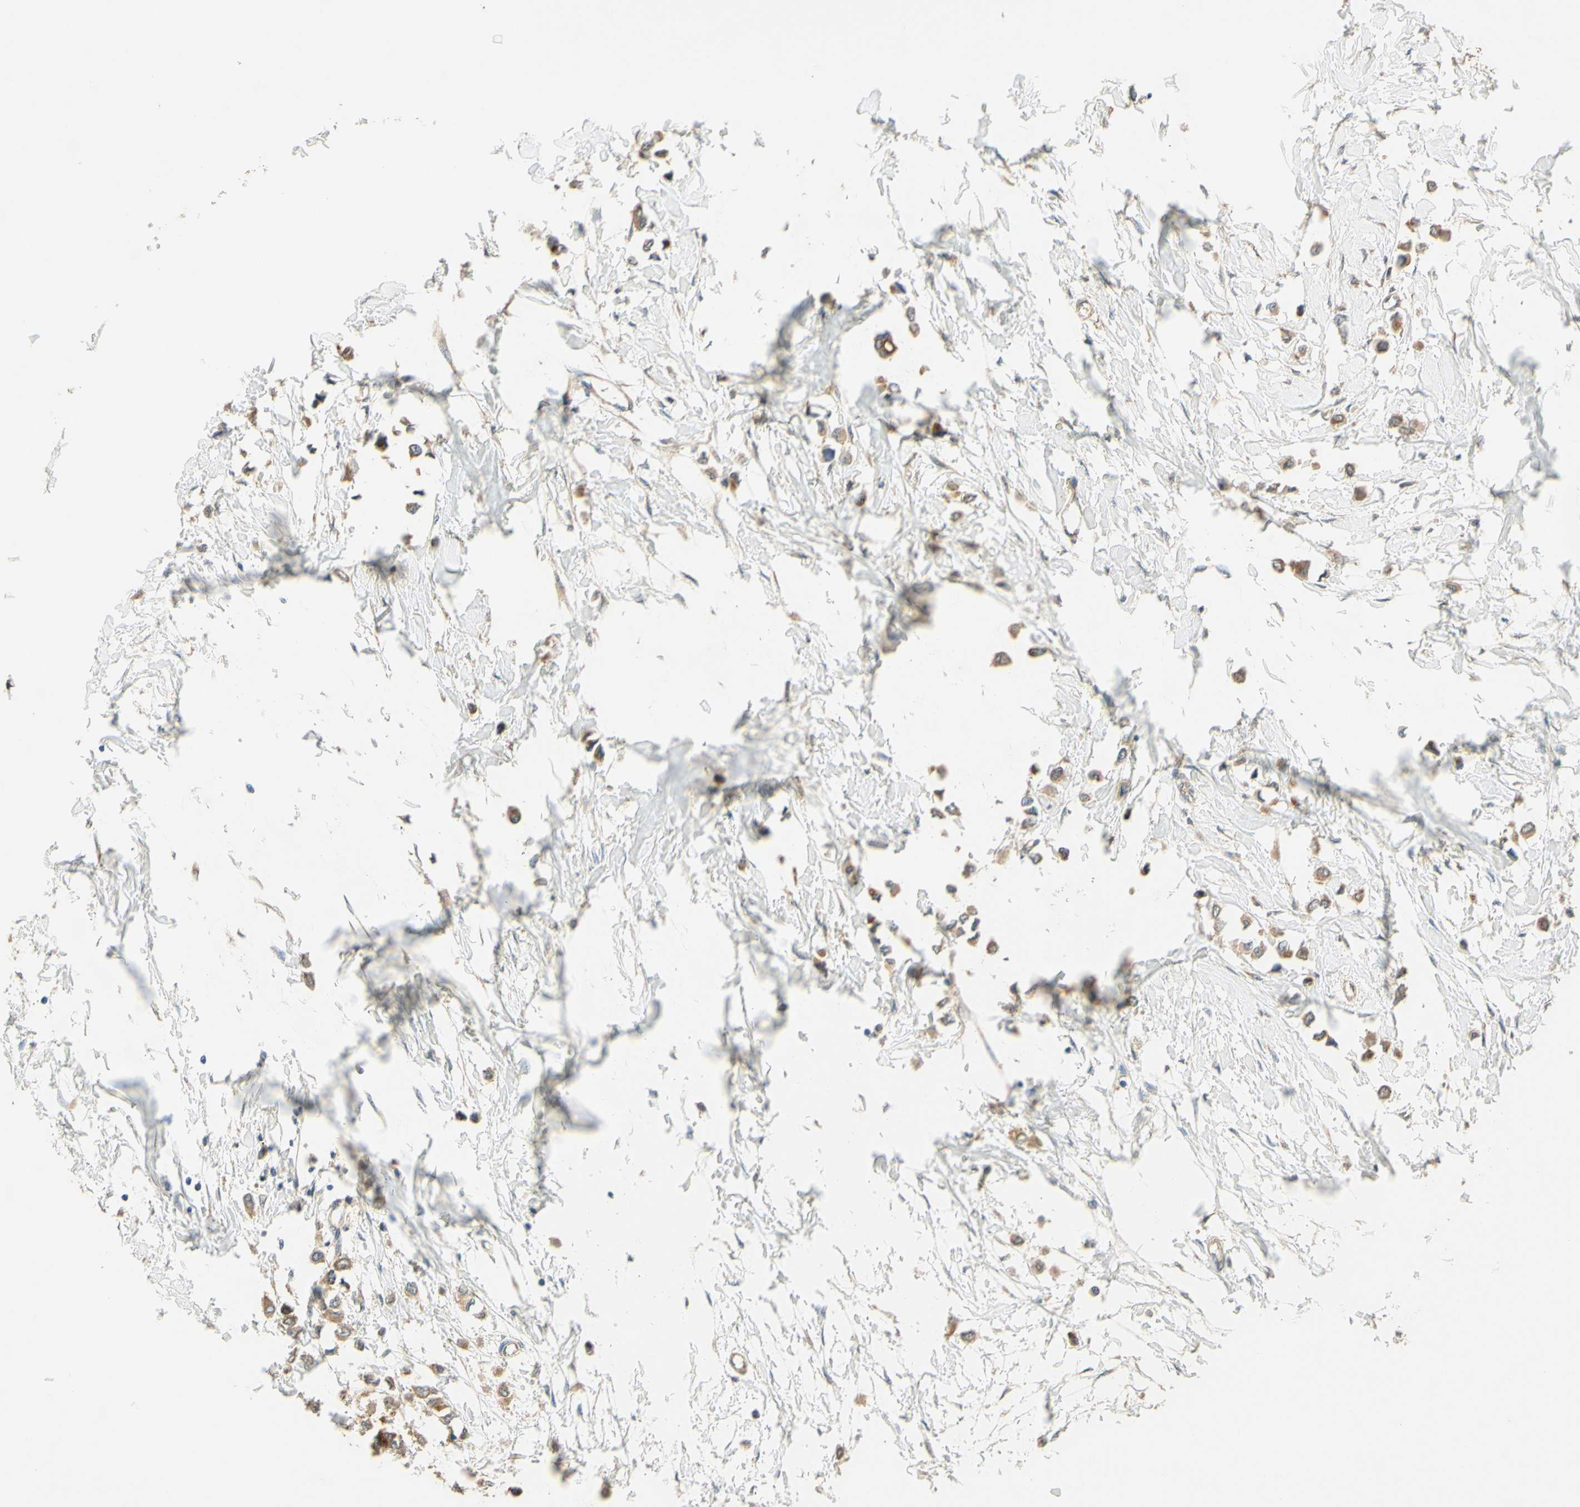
{"staining": {"intensity": "moderate", "quantity": ">75%", "location": "cytoplasmic/membranous"}, "tissue": "breast cancer", "cell_type": "Tumor cells", "image_type": "cancer", "snomed": [{"axis": "morphology", "description": "Lobular carcinoma"}, {"axis": "topography", "description": "Breast"}], "caption": "Immunohistochemistry (DAB (3,3'-diaminobenzidine)) staining of breast cancer (lobular carcinoma) shows moderate cytoplasmic/membranous protein expression in about >75% of tumor cells. The protein of interest is shown in brown color, while the nuclei are stained blue.", "gene": "ENTREP2", "patient": {"sex": "female", "age": 51}}